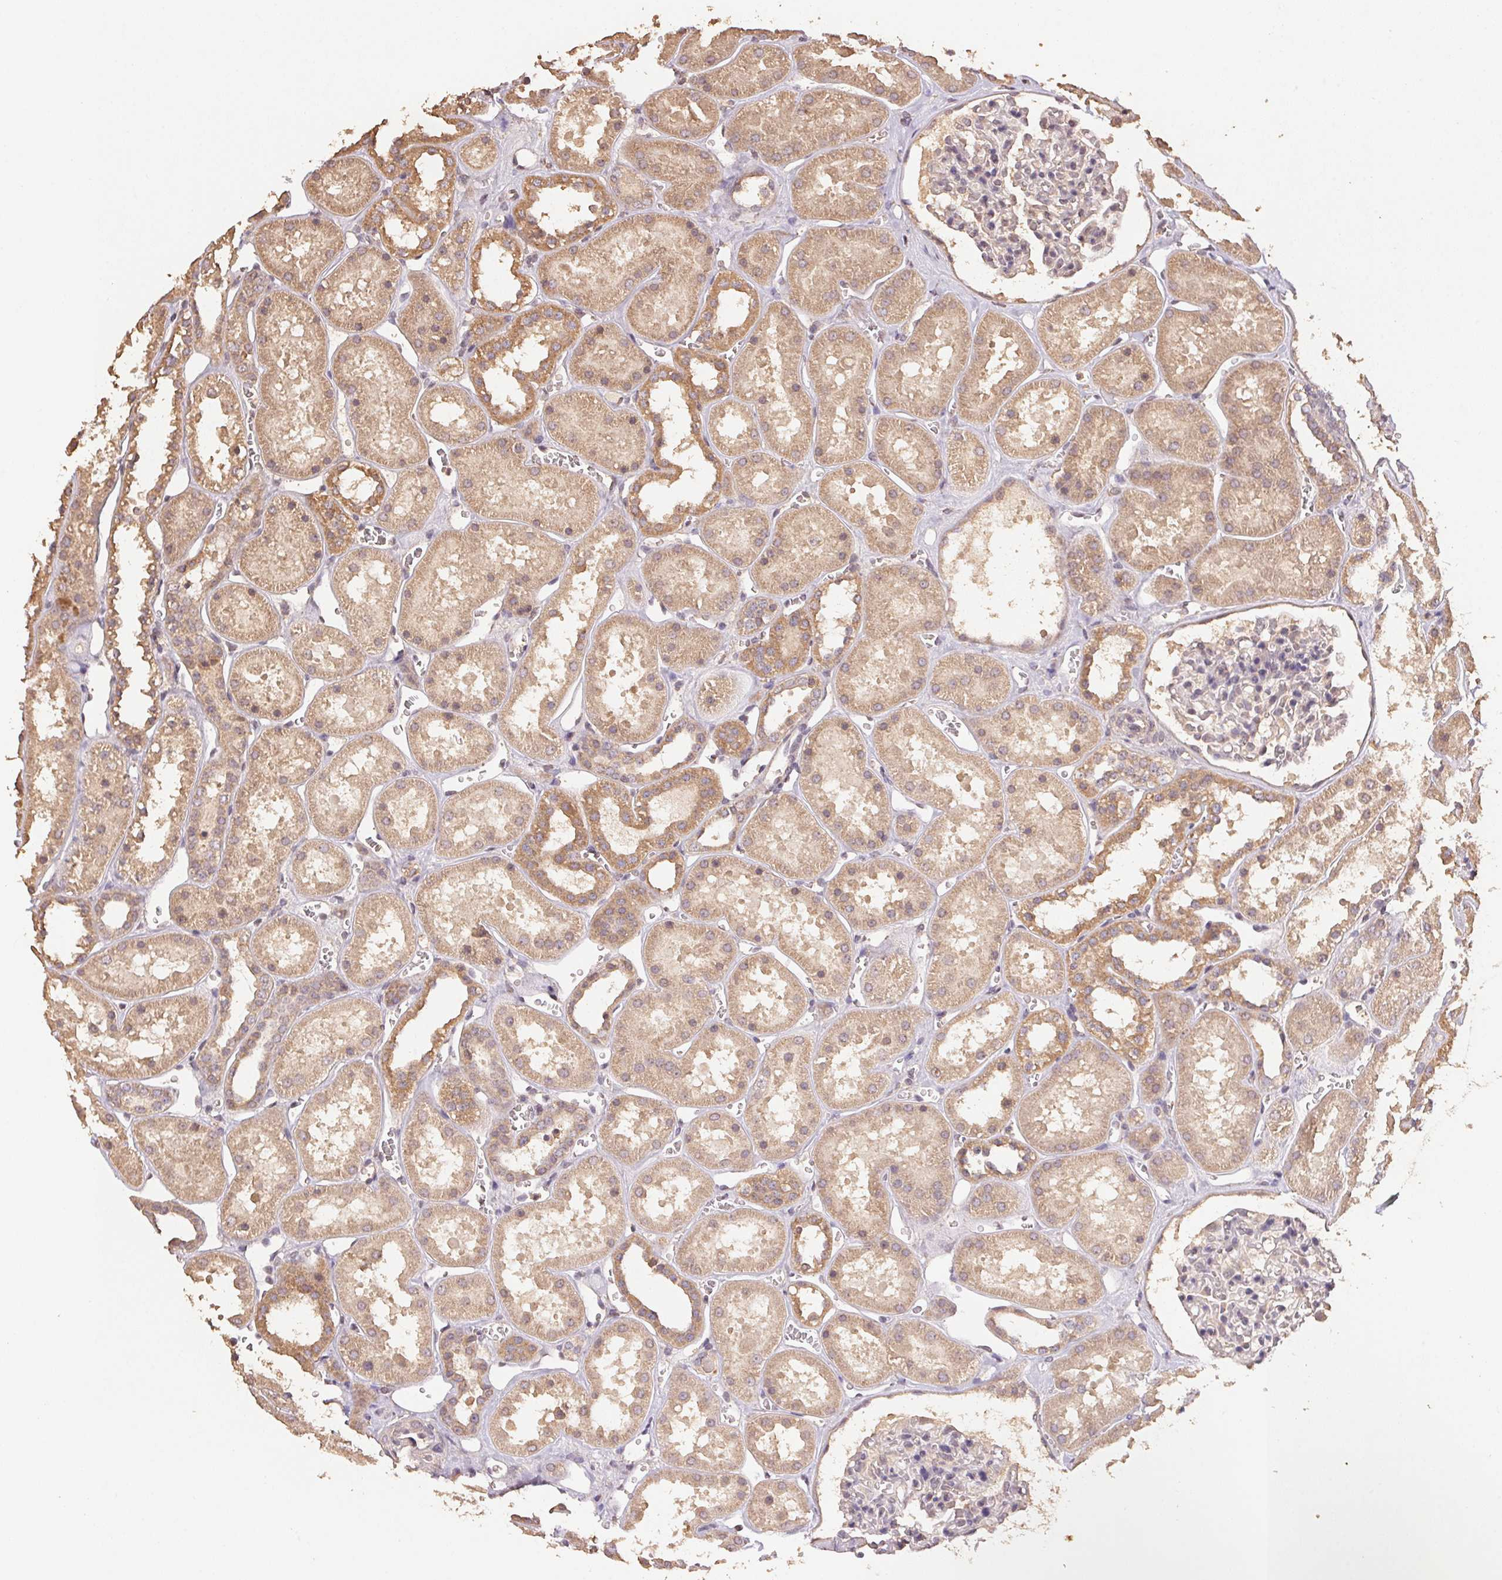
{"staining": {"intensity": "negative", "quantity": "none", "location": "none"}, "tissue": "kidney", "cell_type": "Cells in glomeruli", "image_type": "normal", "snomed": [{"axis": "morphology", "description": "Normal tissue, NOS"}, {"axis": "topography", "description": "Kidney"}], "caption": "An image of kidney stained for a protein shows no brown staining in cells in glomeruli. The staining was performed using DAB to visualize the protein expression in brown, while the nuclei were stained in blue with hematoxylin (Magnification: 20x).", "gene": "CENPF", "patient": {"sex": "female", "age": 41}}